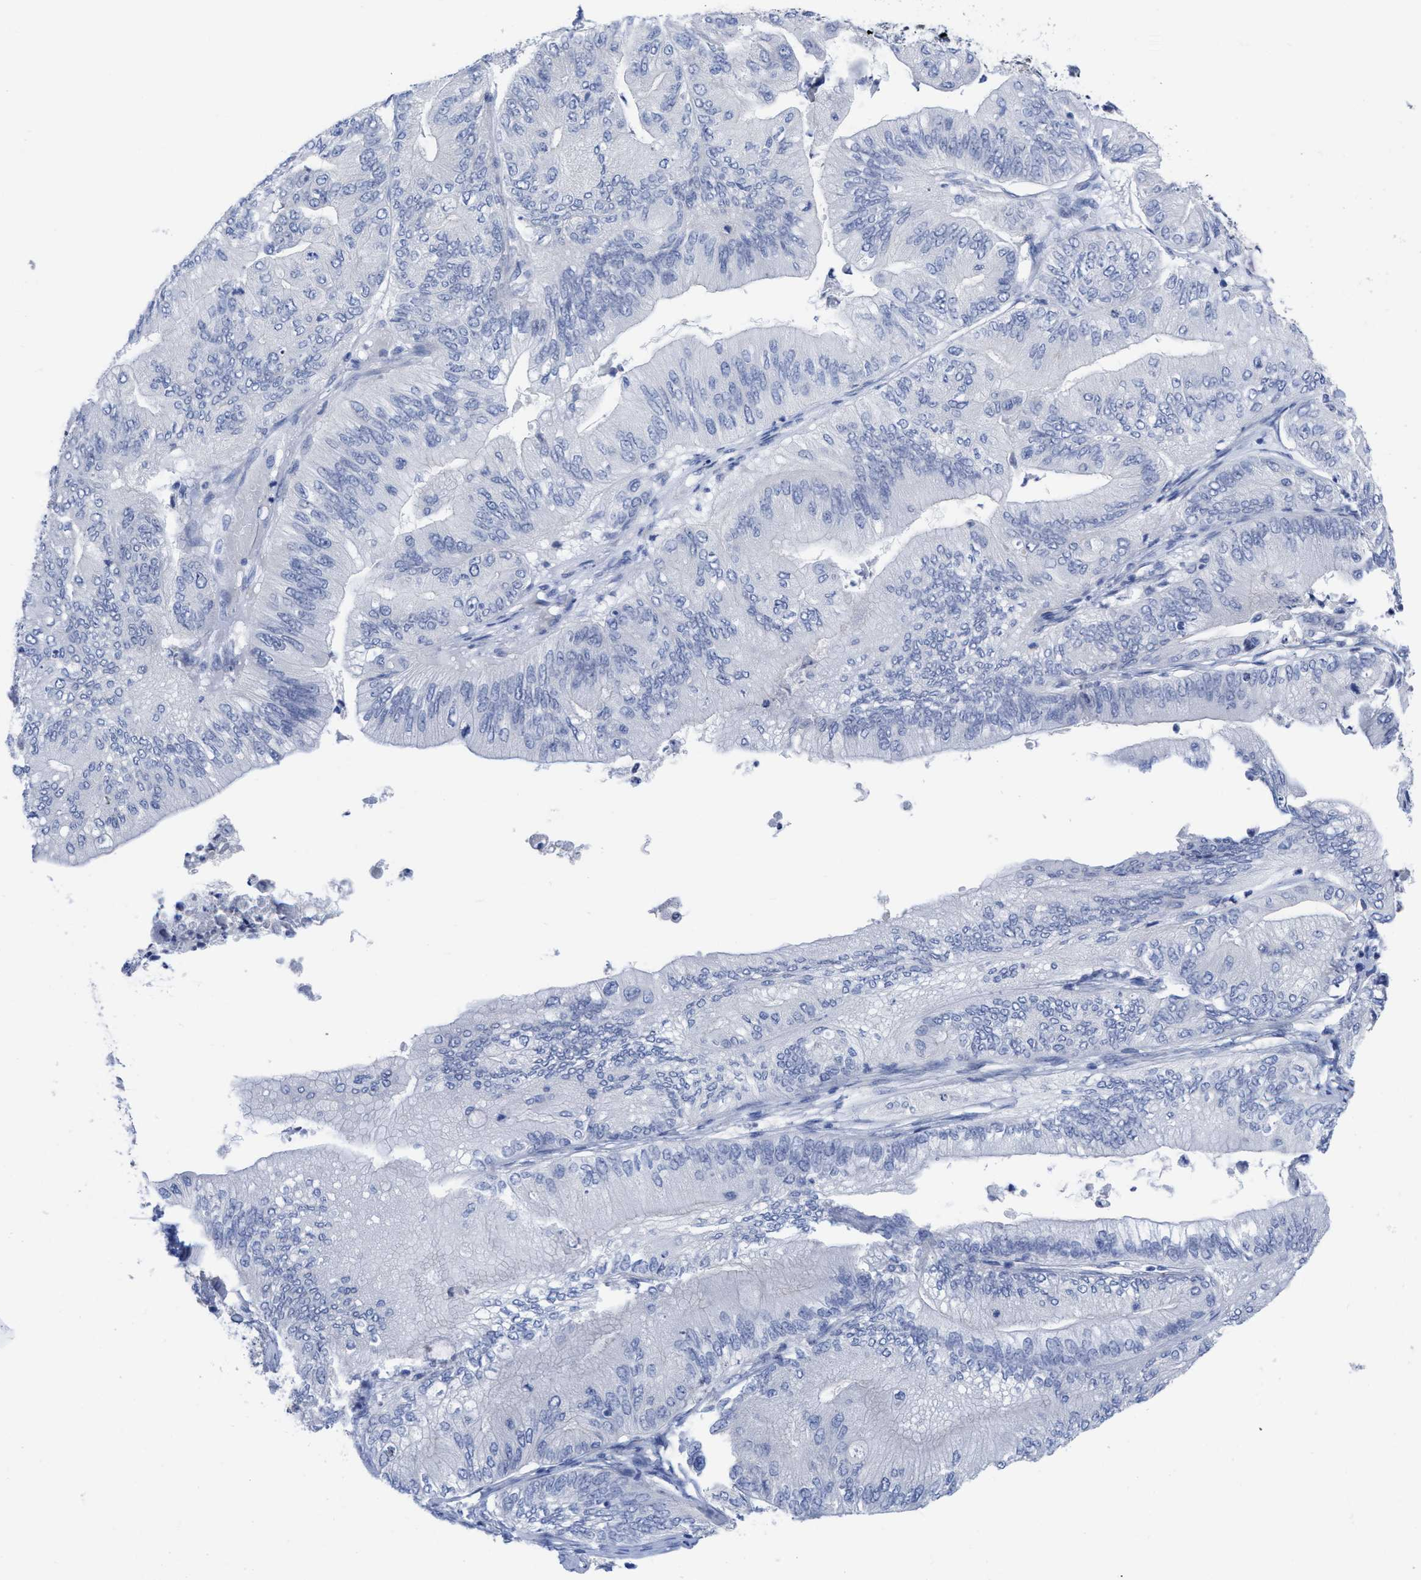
{"staining": {"intensity": "negative", "quantity": "none", "location": "none"}, "tissue": "ovarian cancer", "cell_type": "Tumor cells", "image_type": "cancer", "snomed": [{"axis": "morphology", "description": "Cystadenocarcinoma, mucinous, NOS"}, {"axis": "topography", "description": "Ovary"}], "caption": "This photomicrograph is of ovarian mucinous cystadenocarcinoma stained with immunohistochemistry (IHC) to label a protein in brown with the nuclei are counter-stained blue. There is no staining in tumor cells.", "gene": "ACKR1", "patient": {"sex": "female", "age": 61}}